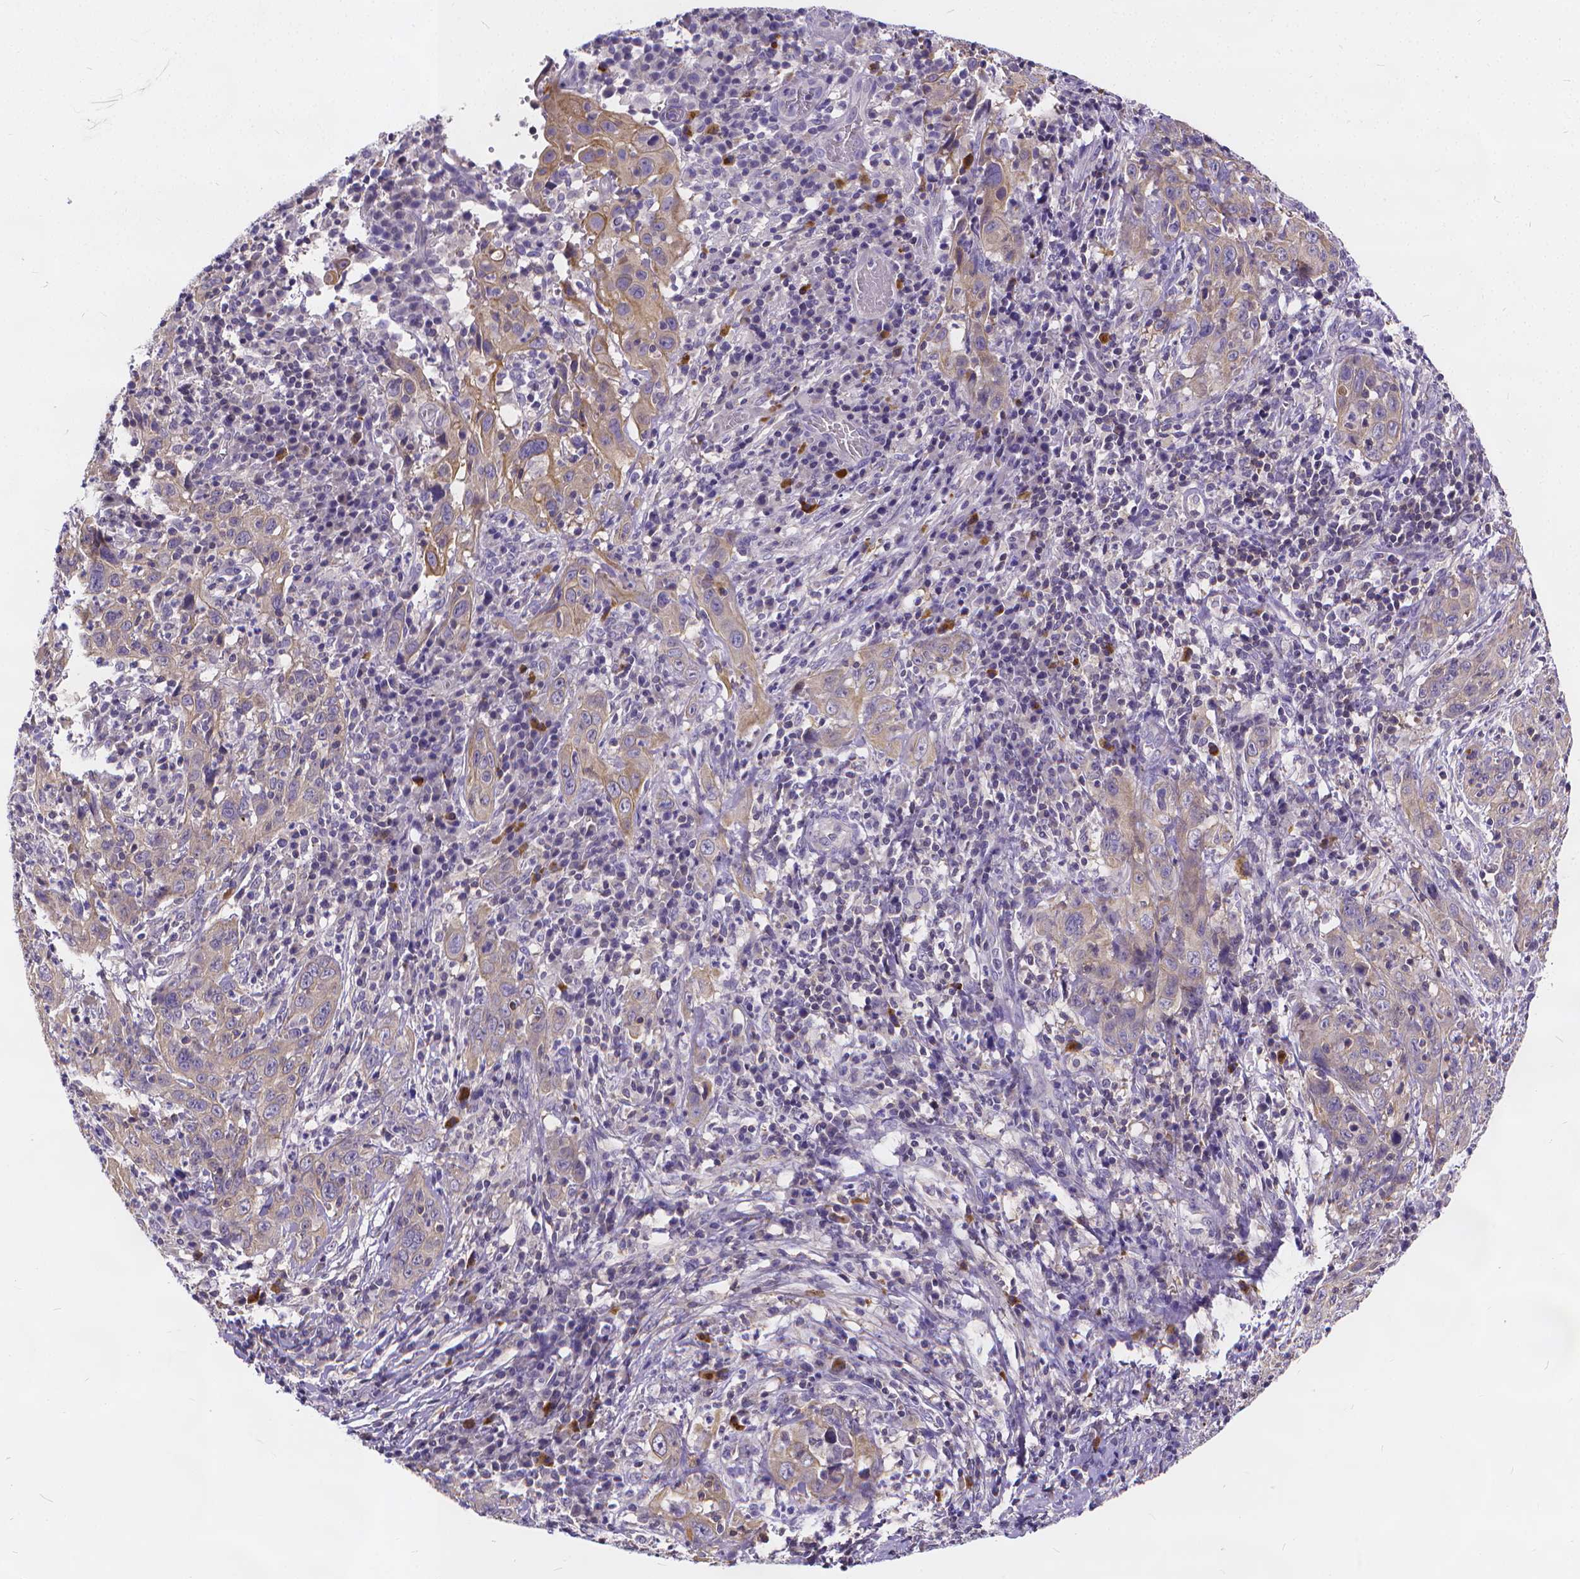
{"staining": {"intensity": "negative", "quantity": "none", "location": "none"}, "tissue": "cervical cancer", "cell_type": "Tumor cells", "image_type": "cancer", "snomed": [{"axis": "morphology", "description": "Squamous cell carcinoma, NOS"}, {"axis": "topography", "description": "Cervix"}], "caption": "This is an IHC image of human cervical cancer (squamous cell carcinoma). There is no positivity in tumor cells.", "gene": "GLRB", "patient": {"sex": "female", "age": 46}}